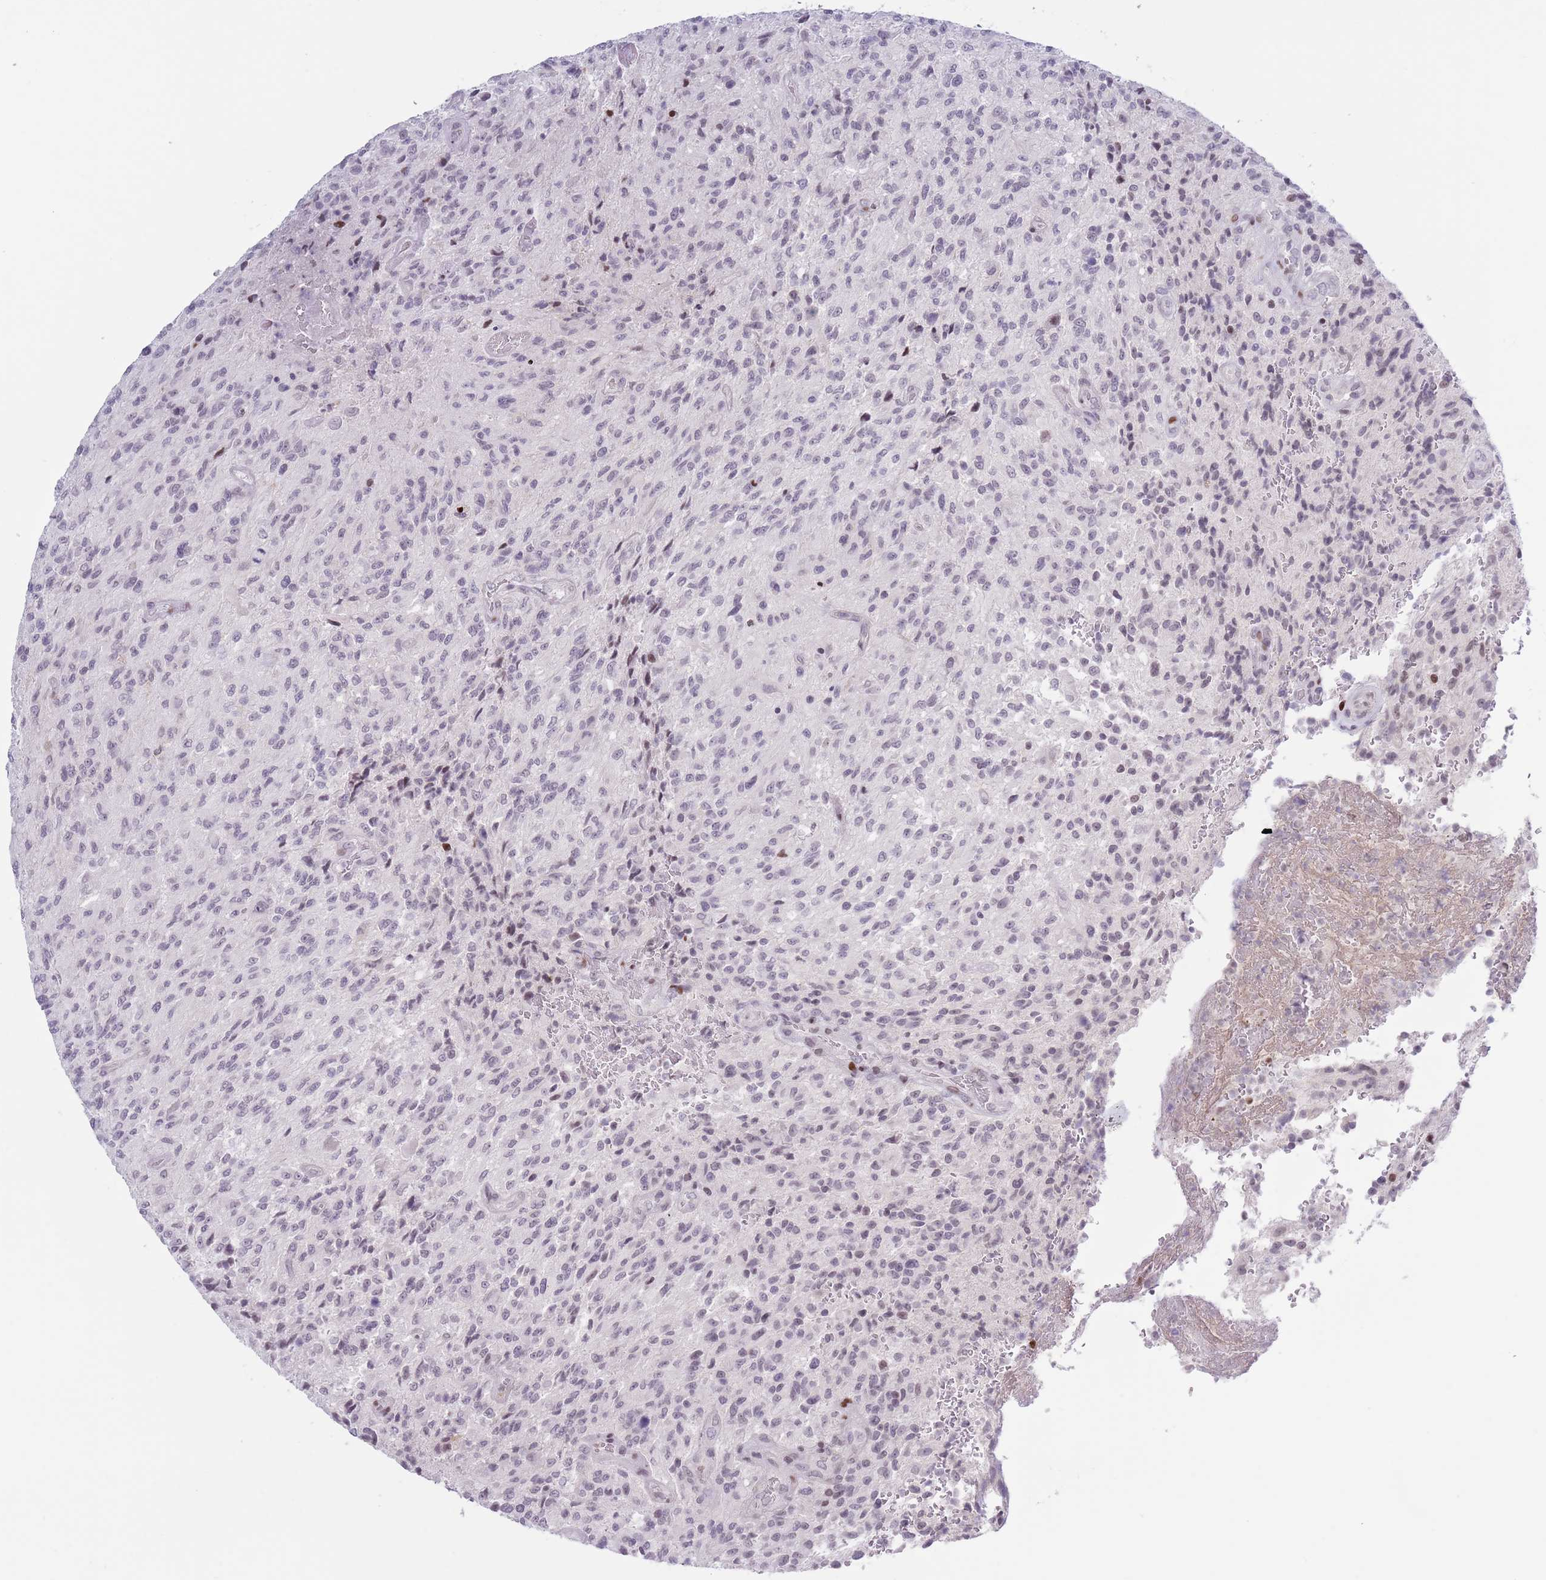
{"staining": {"intensity": "weak", "quantity": "25%-75%", "location": "nuclear"}, "tissue": "glioma", "cell_type": "Tumor cells", "image_type": "cancer", "snomed": [{"axis": "morphology", "description": "Normal tissue, NOS"}, {"axis": "morphology", "description": "Glioma, malignant, High grade"}, {"axis": "topography", "description": "Cerebral cortex"}], "caption": "High-power microscopy captured an immunohistochemistry (IHC) micrograph of malignant high-grade glioma, revealing weak nuclear expression in approximately 25%-75% of tumor cells.", "gene": "MFSD10", "patient": {"sex": "male", "age": 56}}